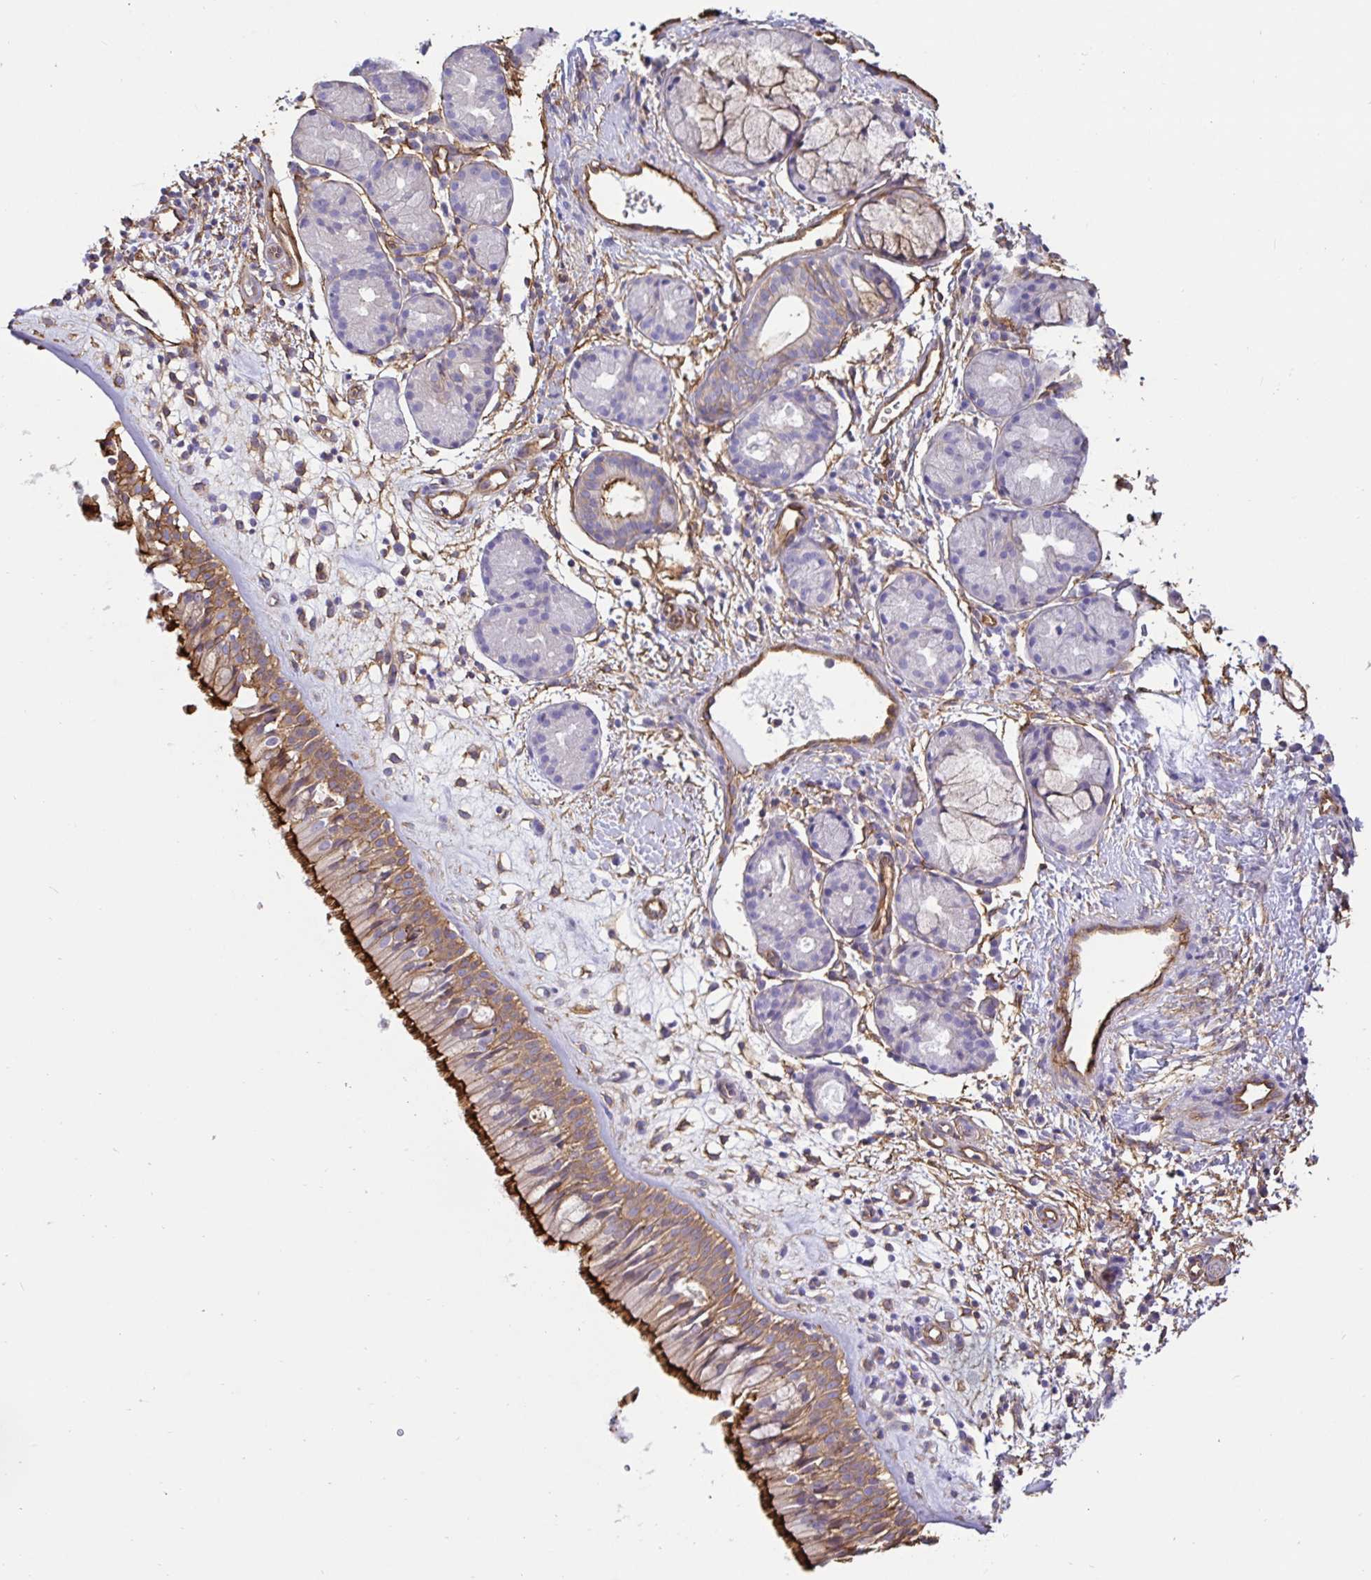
{"staining": {"intensity": "strong", "quantity": ">75%", "location": "cytoplasmic/membranous"}, "tissue": "nasopharynx", "cell_type": "Respiratory epithelial cells", "image_type": "normal", "snomed": [{"axis": "morphology", "description": "Normal tissue, NOS"}, {"axis": "topography", "description": "Nasopharynx"}], "caption": "Immunohistochemical staining of normal nasopharynx reveals strong cytoplasmic/membranous protein expression in approximately >75% of respiratory epithelial cells.", "gene": "ANXA2", "patient": {"sex": "male", "age": 65}}